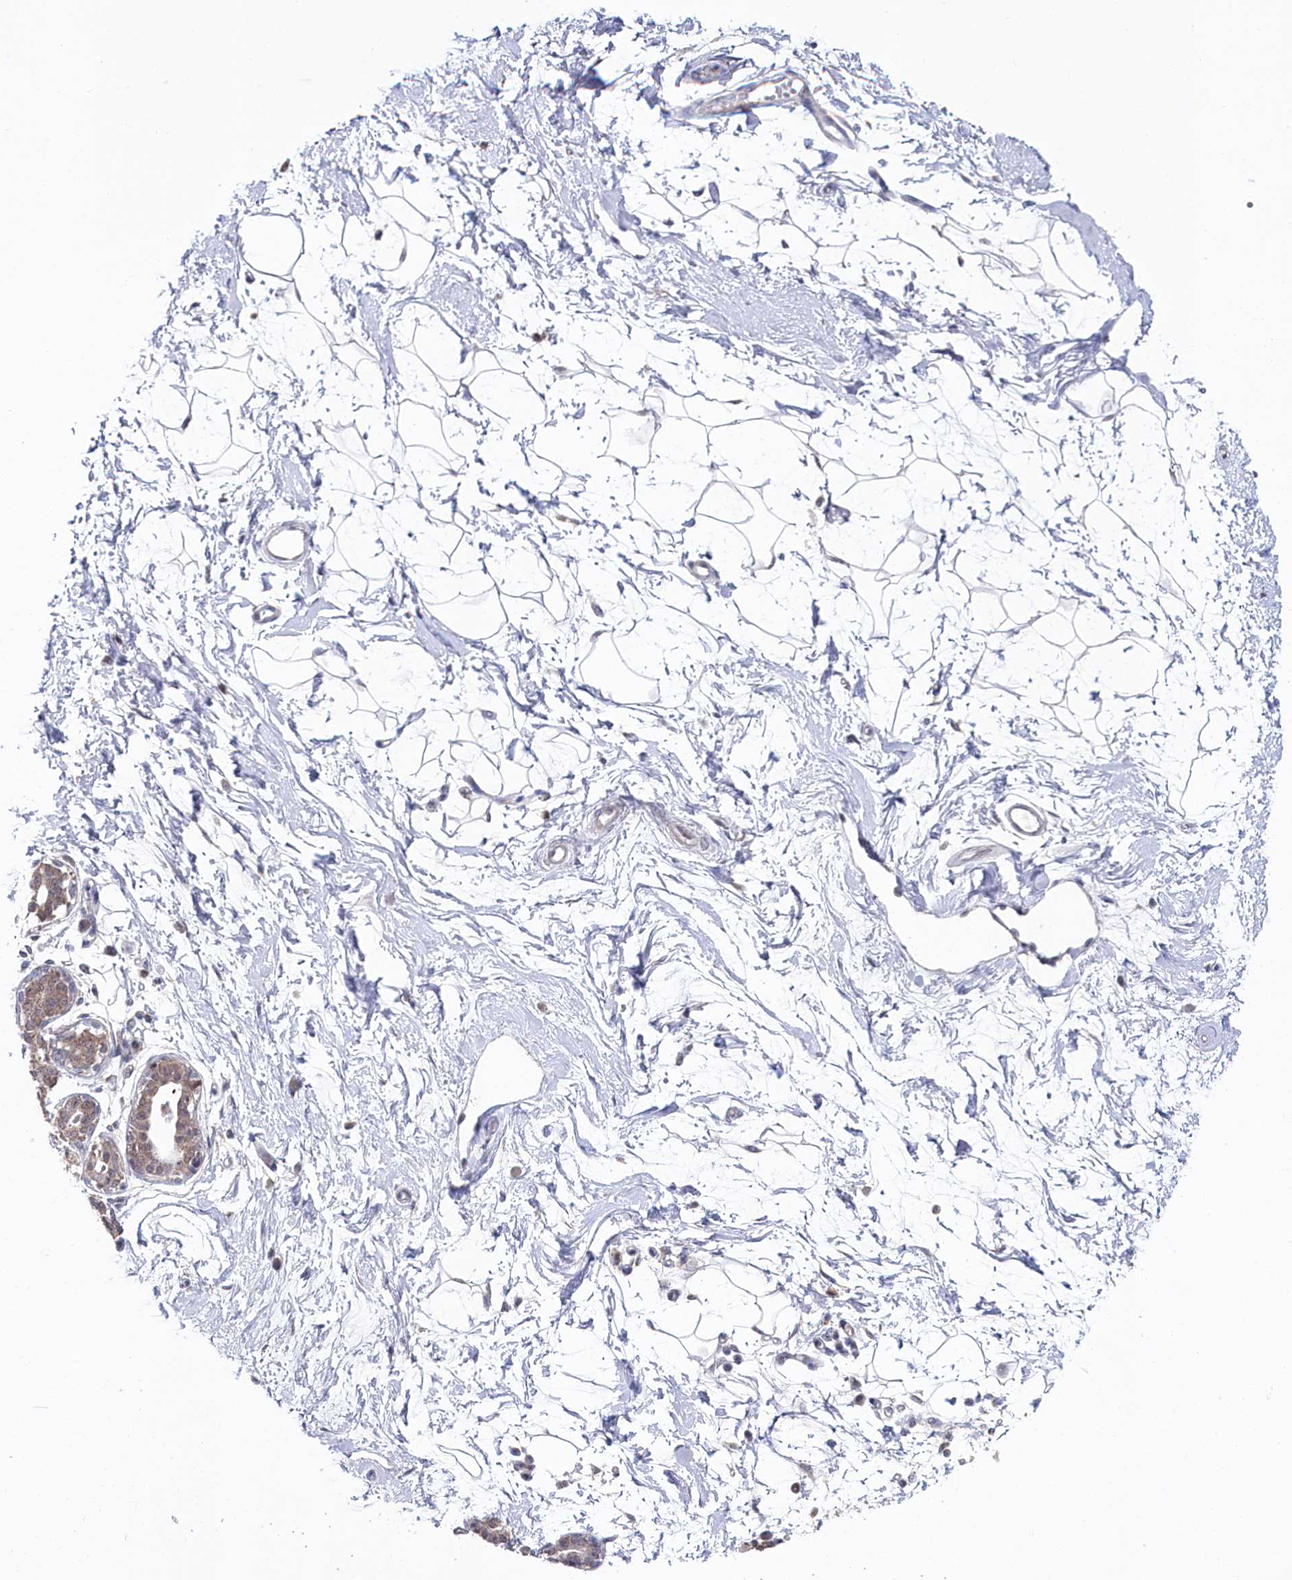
{"staining": {"intensity": "negative", "quantity": "none", "location": "none"}, "tissue": "breast", "cell_type": "Adipocytes", "image_type": "normal", "snomed": [{"axis": "morphology", "description": "Normal tissue, NOS"}, {"axis": "topography", "description": "Breast"}], "caption": "Immunohistochemistry (IHC) of normal human breast reveals no positivity in adipocytes. (Immunohistochemistry, brightfield microscopy, high magnification).", "gene": "WAPL", "patient": {"sex": "female", "age": 45}}